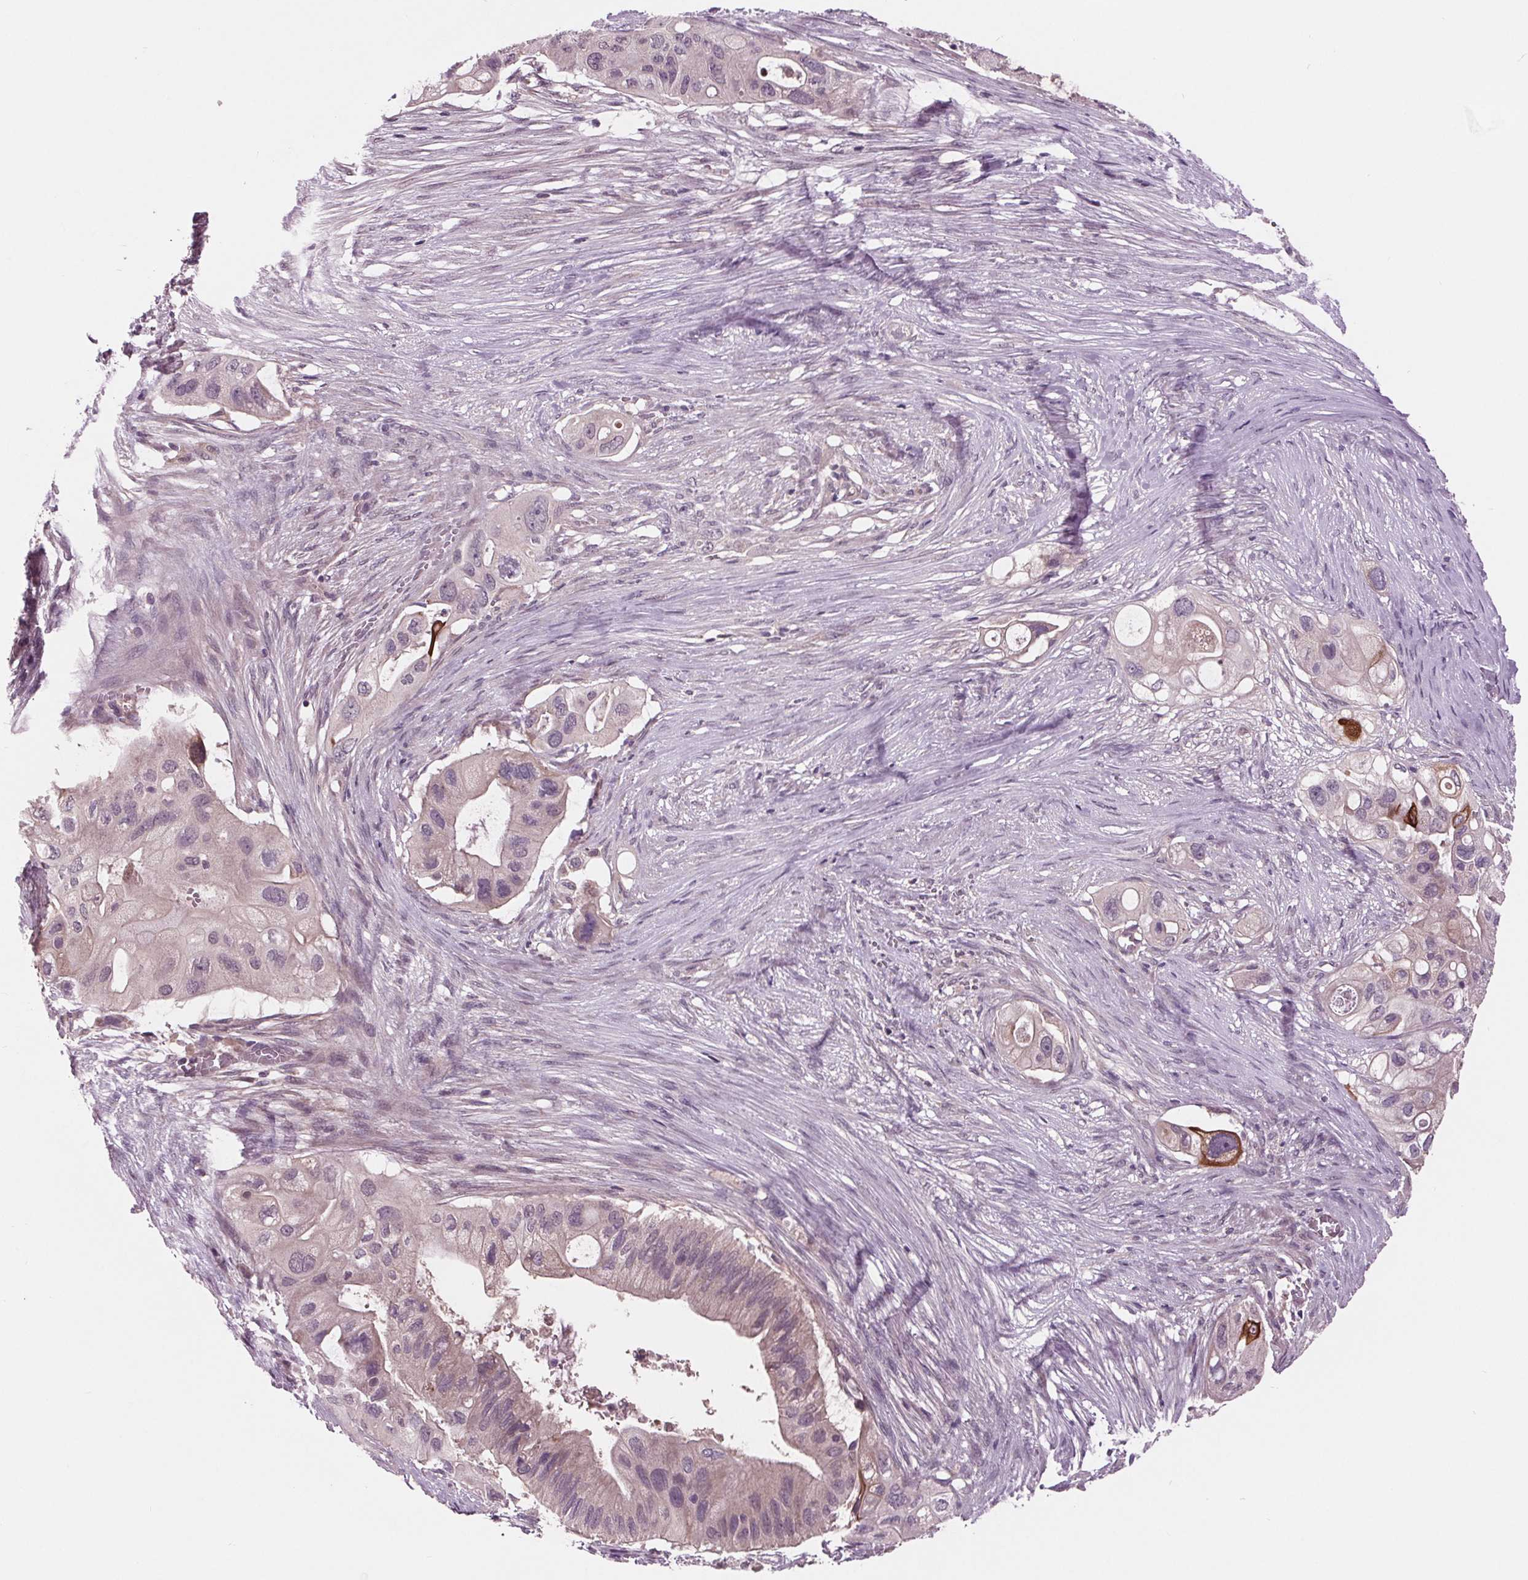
{"staining": {"intensity": "weak", "quantity": "<25%", "location": "cytoplasmic/membranous"}, "tissue": "pancreatic cancer", "cell_type": "Tumor cells", "image_type": "cancer", "snomed": [{"axis": "morphology", "description": "Adenocarcinoma, NOS"}, {"axis": "topography", "description": "Pancreas"}], "caption": "DAB (3,3'-diaminobenzidine) immunohistochemical staining of adenocarcinoma (pancreatic) demonstrates no significant staining in tumor cells.", "gene": "MAPK8", "patient": {"sex": "female", "age": 72}}